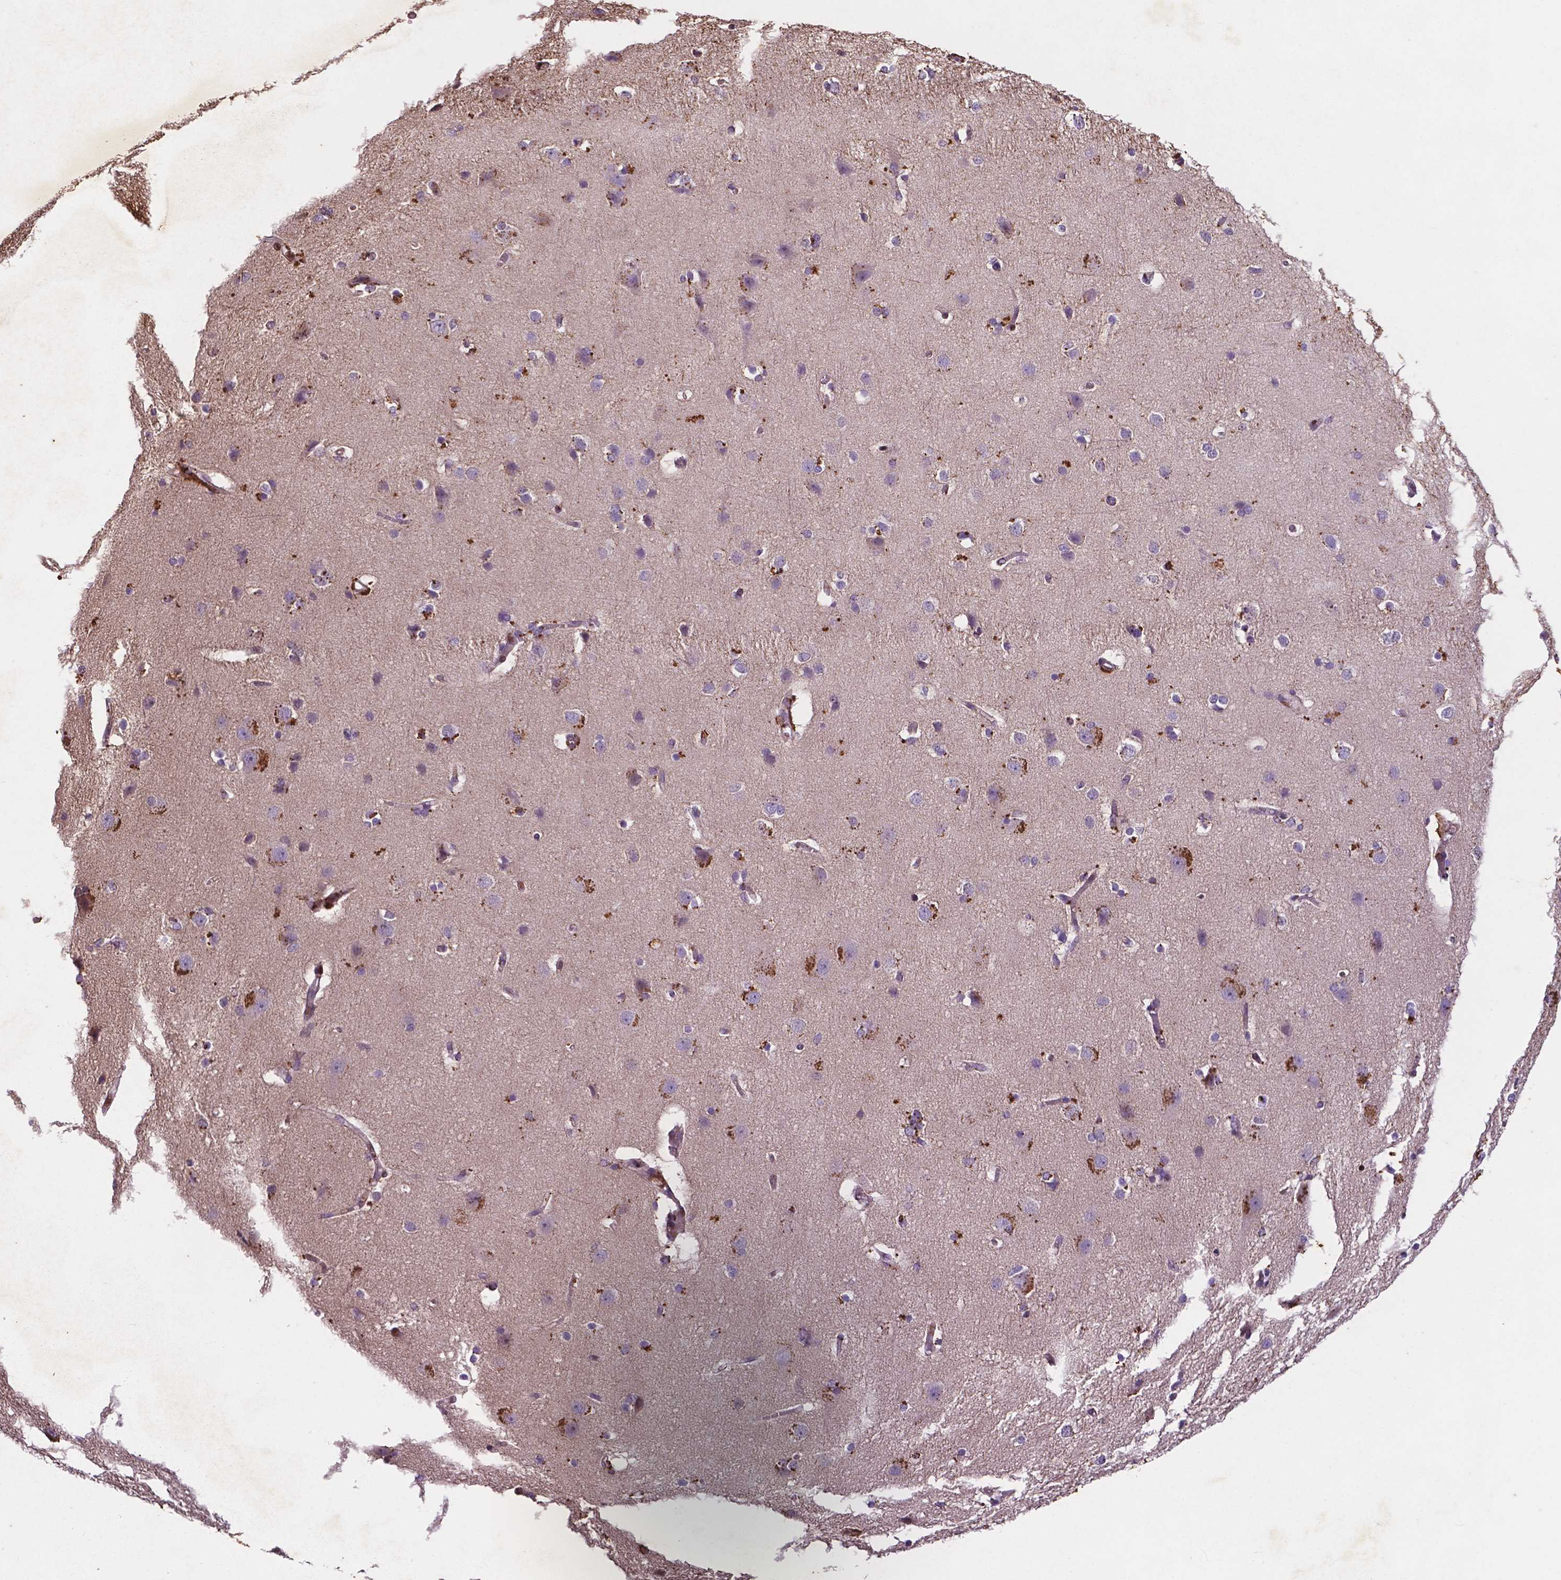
{"staining": {"intensity": "moderate", "quantity": "<25%", "location": "cytoplasmic/membranous"}, "tissue": "cerebral cortex", "cell_type": "Endothelial cells", "image_type": "normal", "snomed": [{"axis": "morphology", "description": "Normal tissue, NOS"}, {"axis": "topography", "description": "Cerebral cortex"}], "caption": "Protein expression analysis of normal human cerebral cortex reveals moderate cytoplasmic/membranous expression in approximately <25% of endothelial cells.", "gene": "TM4SF20", "patient": {"sex": "male", "age": 37}}